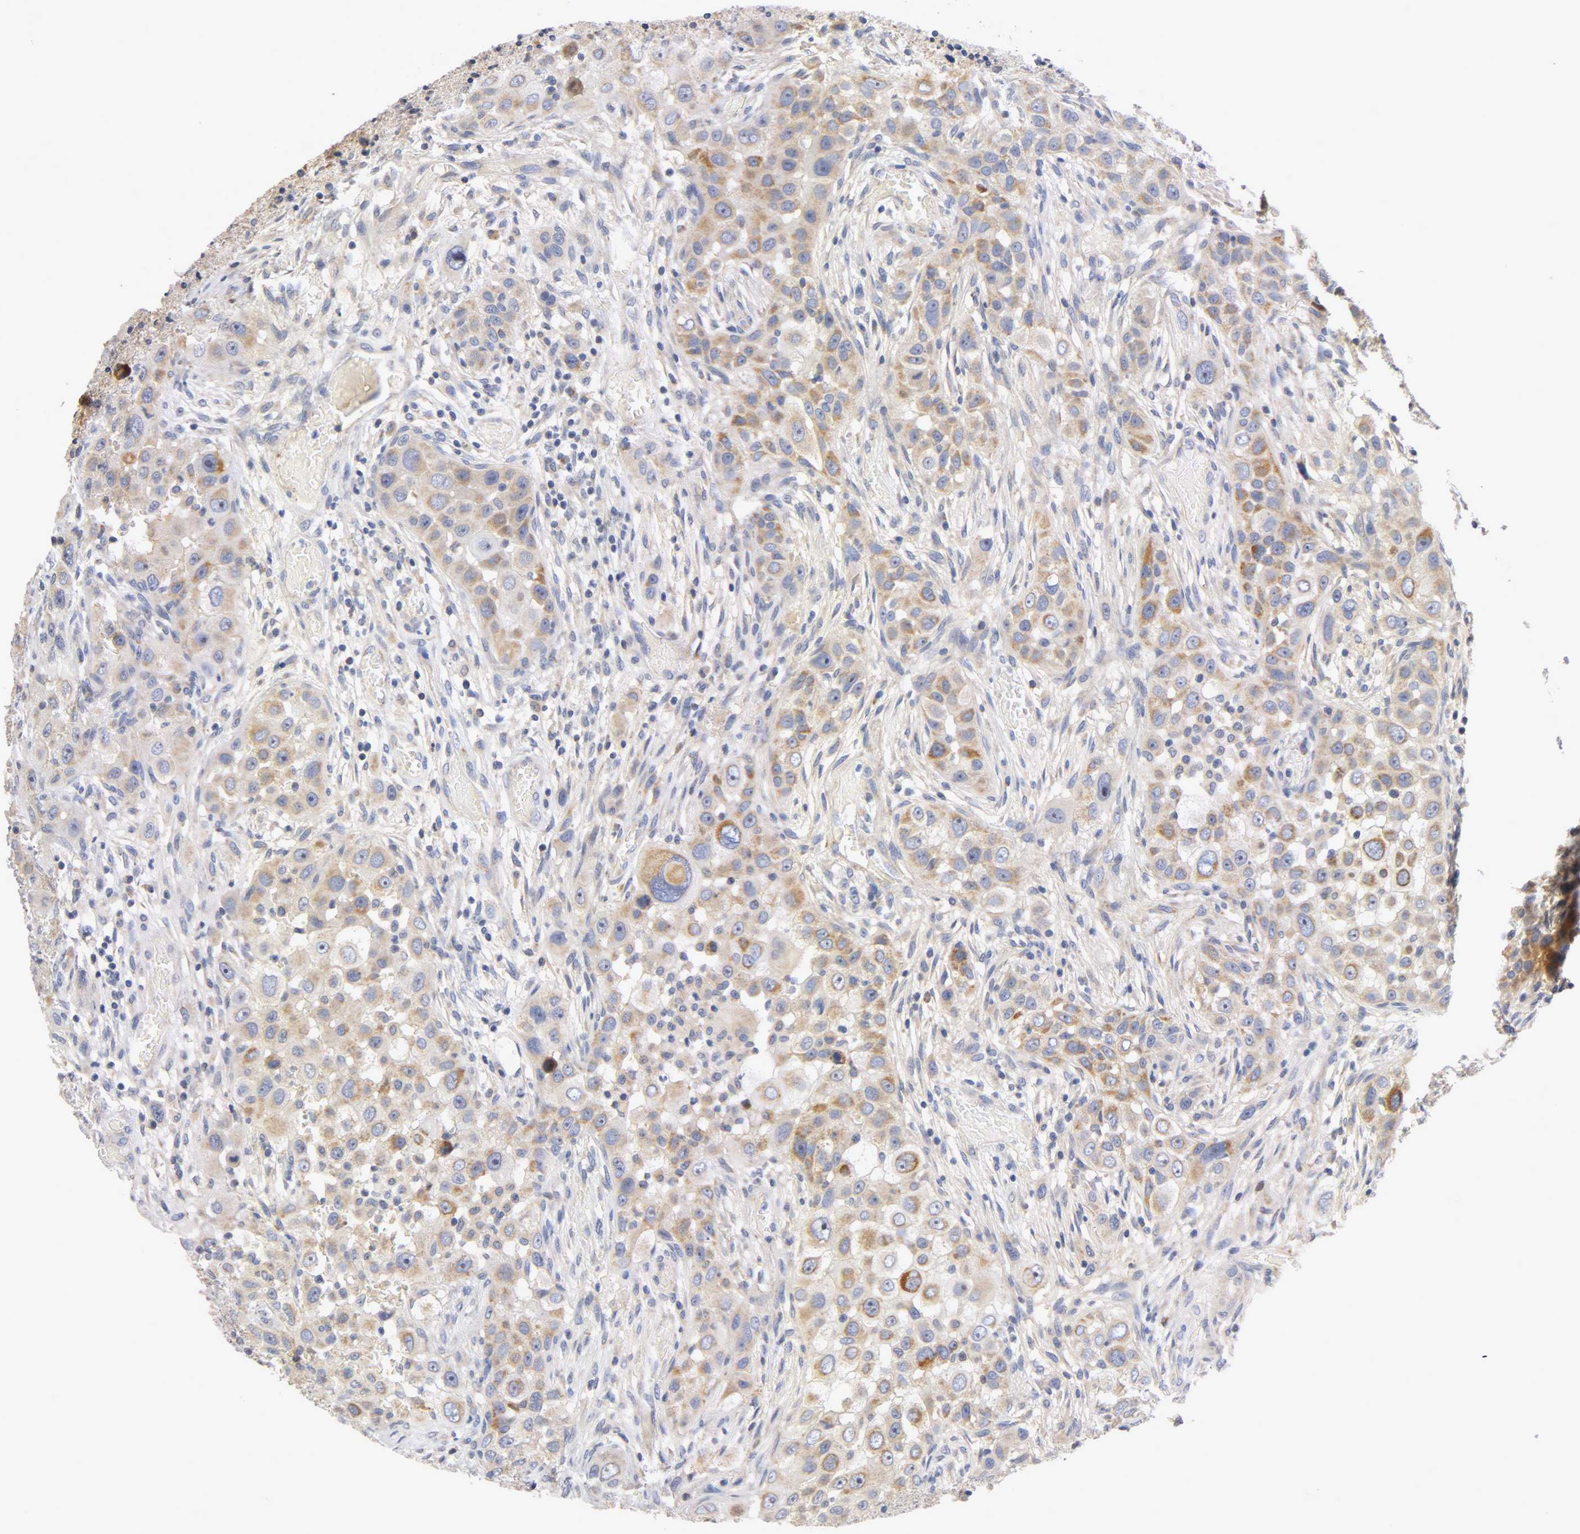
{"staining": {"intensity": "weak", "quantity": ">75%", "location": "cytoplasmic/membranous"}, "tissue": "head and neck cancer", "cell_type": "Tumor cells", "image_type": "cancer", "snomed": [{"axis": "morphology", "description": "Carcinoma, NOS"}, {"axis": "topography", "description": "Head-Neck"}], "caption": "There is low levels of weak cytoplasmic/membranous positivity in tumor cells of carcinoma (head and neck), as demonstrated by immunohistochemical staining (brown color).", "gene": "PCSK6", "patient": {"sex": "male", "age": 87}}